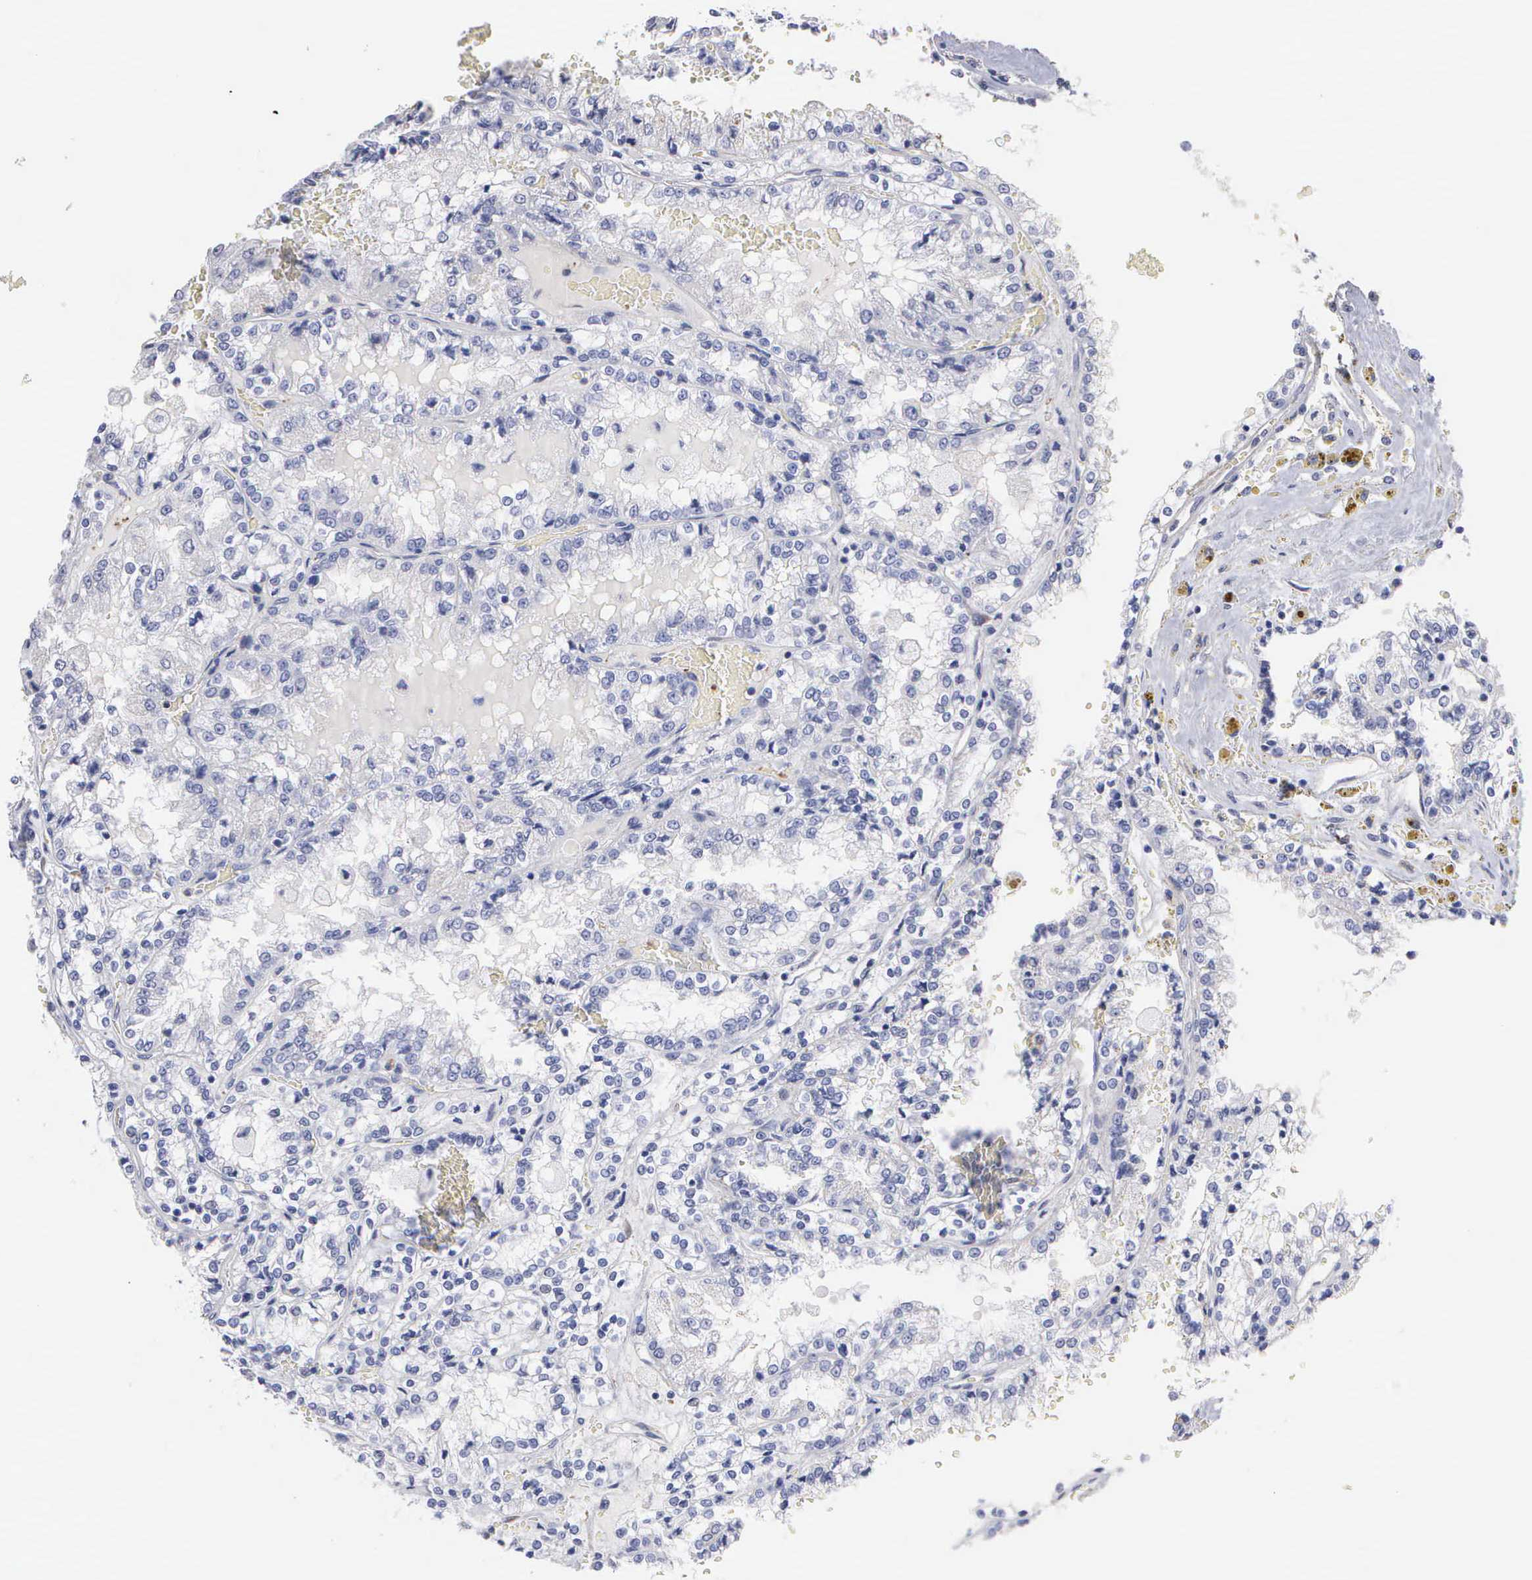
{"staining": {"intensity": "negative", "quantity": "none", "location": "none"}, "tissue": "renal cancer", "cell_type": "Tumor cells", "image_type": "cancer", "snomed": [{"axis": "morphology", "description": "Adenocarcinoma, NOS"}, {"axis": "topography", "description": "Kidney"}], "caption": "DAB (3,3'-diaminobenzidine) immunohistochemical staining of renal cancer (adenocarcinoma) exhibits no significant positivity in tumor cells.", "gene": "ELFN2", "patient": {"sex": "female", "age": 56}}